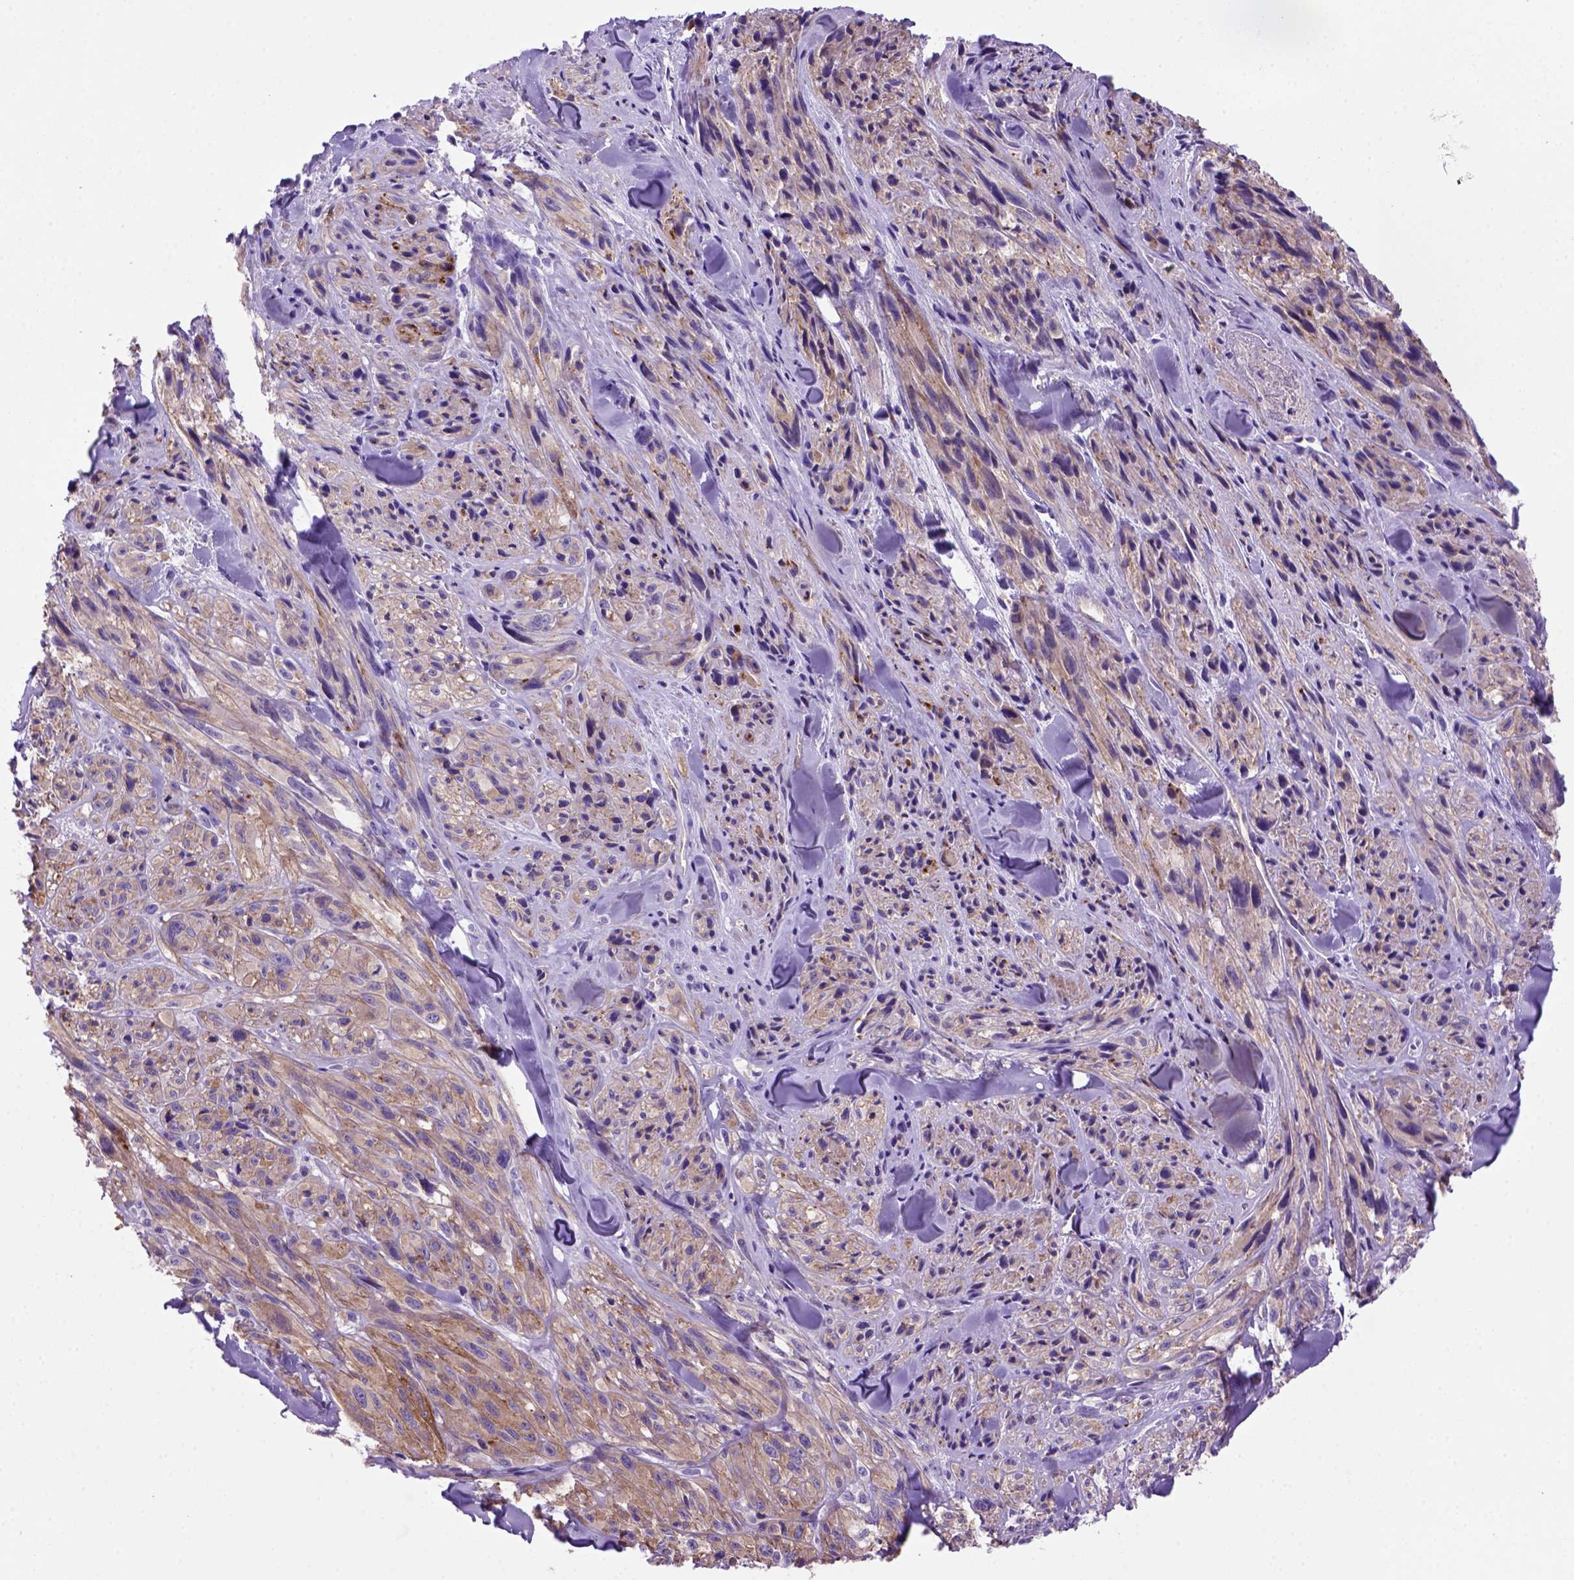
{"staining": {"intensity": "moderate", "quantity": ">75%", "location": "cytoplasmic/membranous"}, "tissue": "melanoma", "cell_type": "Tumor cells", "image_type": "cancer", "snomed": [{"axis": "morphology", "description": "Malignant melanoma, NOS"}, {"axis": "topography", "description": "Skin"}], "caption": "Malignant melanoma stained with DAB immunohistochemistry reveals medium levels of moderate cytoplasmic/membranous expression in about >75% of tumor cells. (Brightfield microscopy of DAB IHC at high magnification).", "gene": "PEX12", "patient": {"sex": "male", "age": 67}}